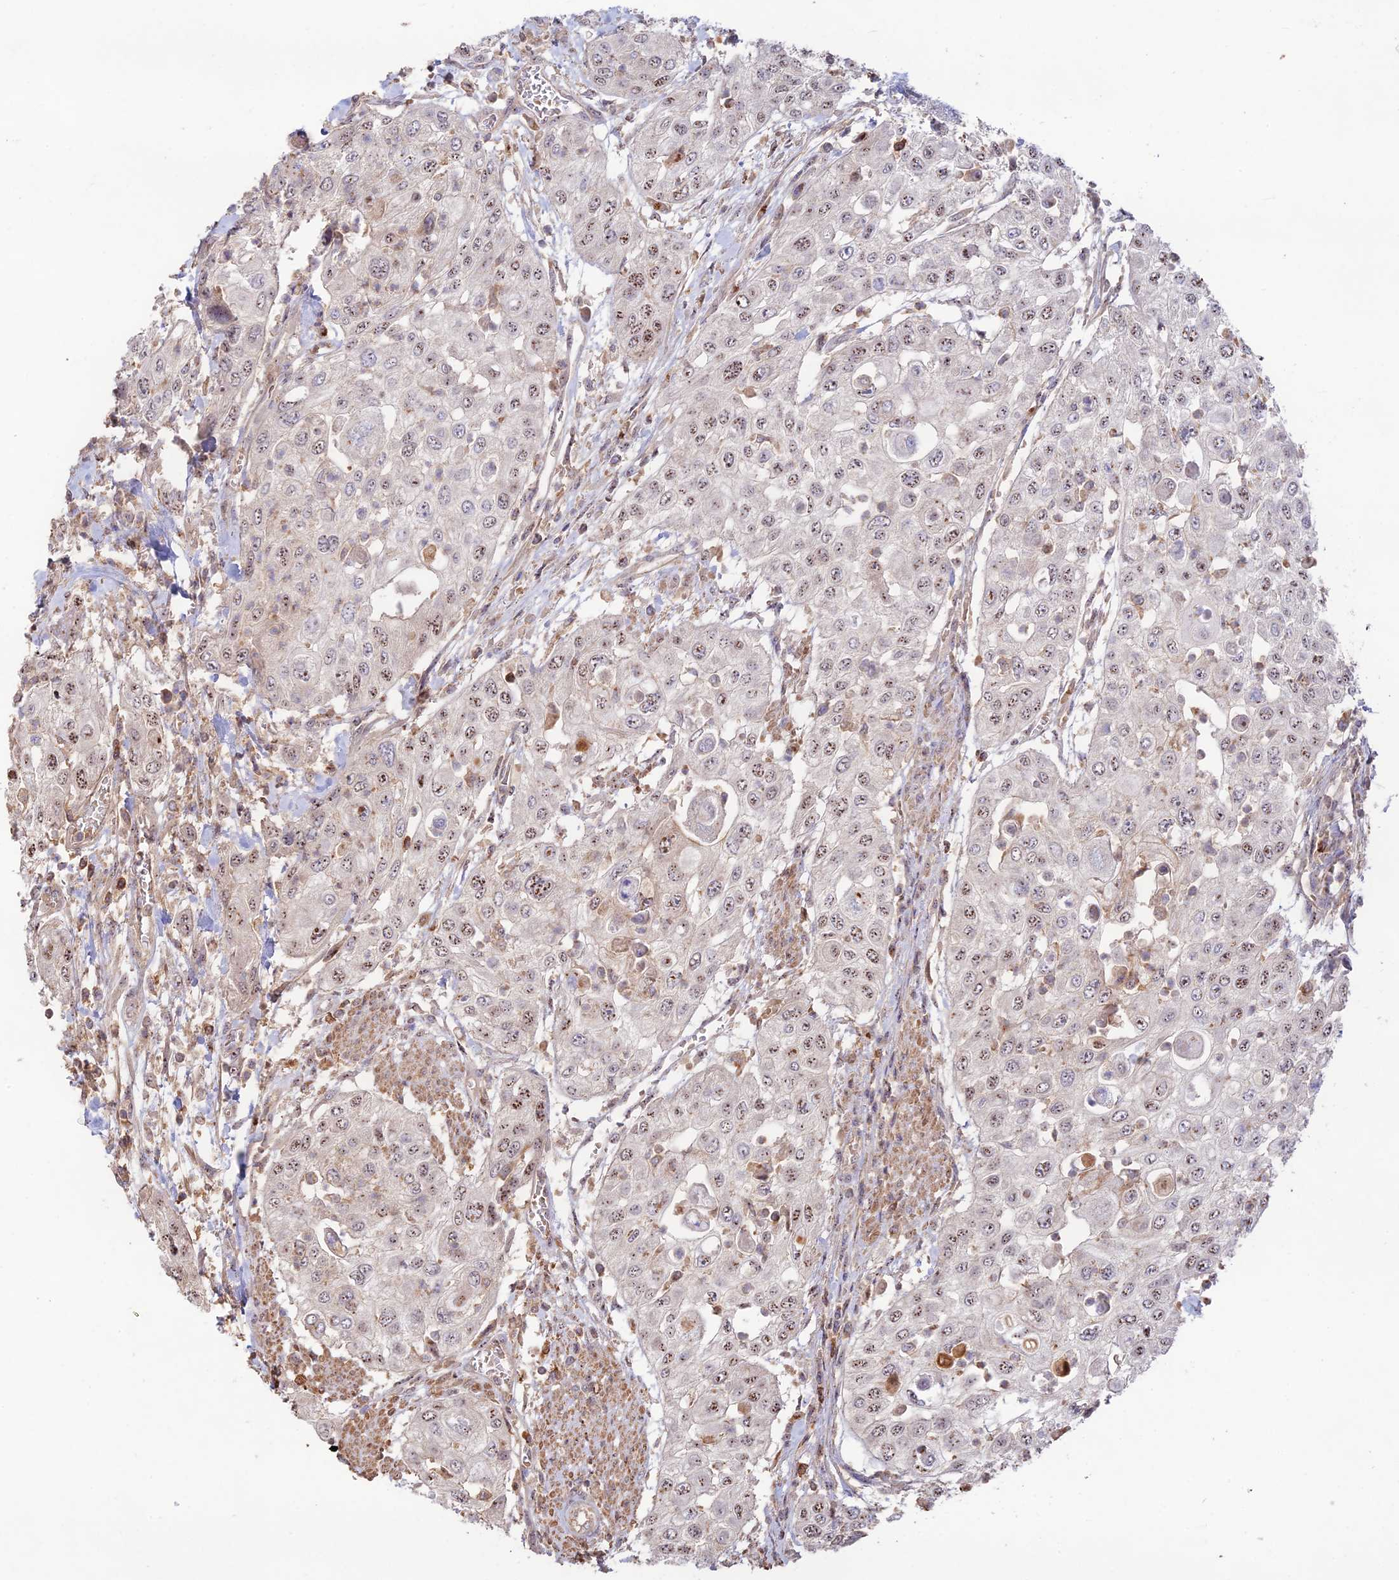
{"staining": {"intensity": "moderate", "quantity": "25%-75%", "location": "nuclear"}, "tissue": "urothelial cancer", "cell_type": "Tumor cells", "image_type": "cancer", "snomed": [{"axis": "morphology", "description": "Urothelial carcinoma, High grade"}, {"axis": "topography", "description": "Urinary bladder"}], "caption": "This is an image of immunohistochemistry (IHC) staining of high-grade urothelial carcinoma, which shows moderate positivity in the nuclear of tumor cells.", "gene": "CLCF1", "patient": {"sex": "female", "age": 79}}